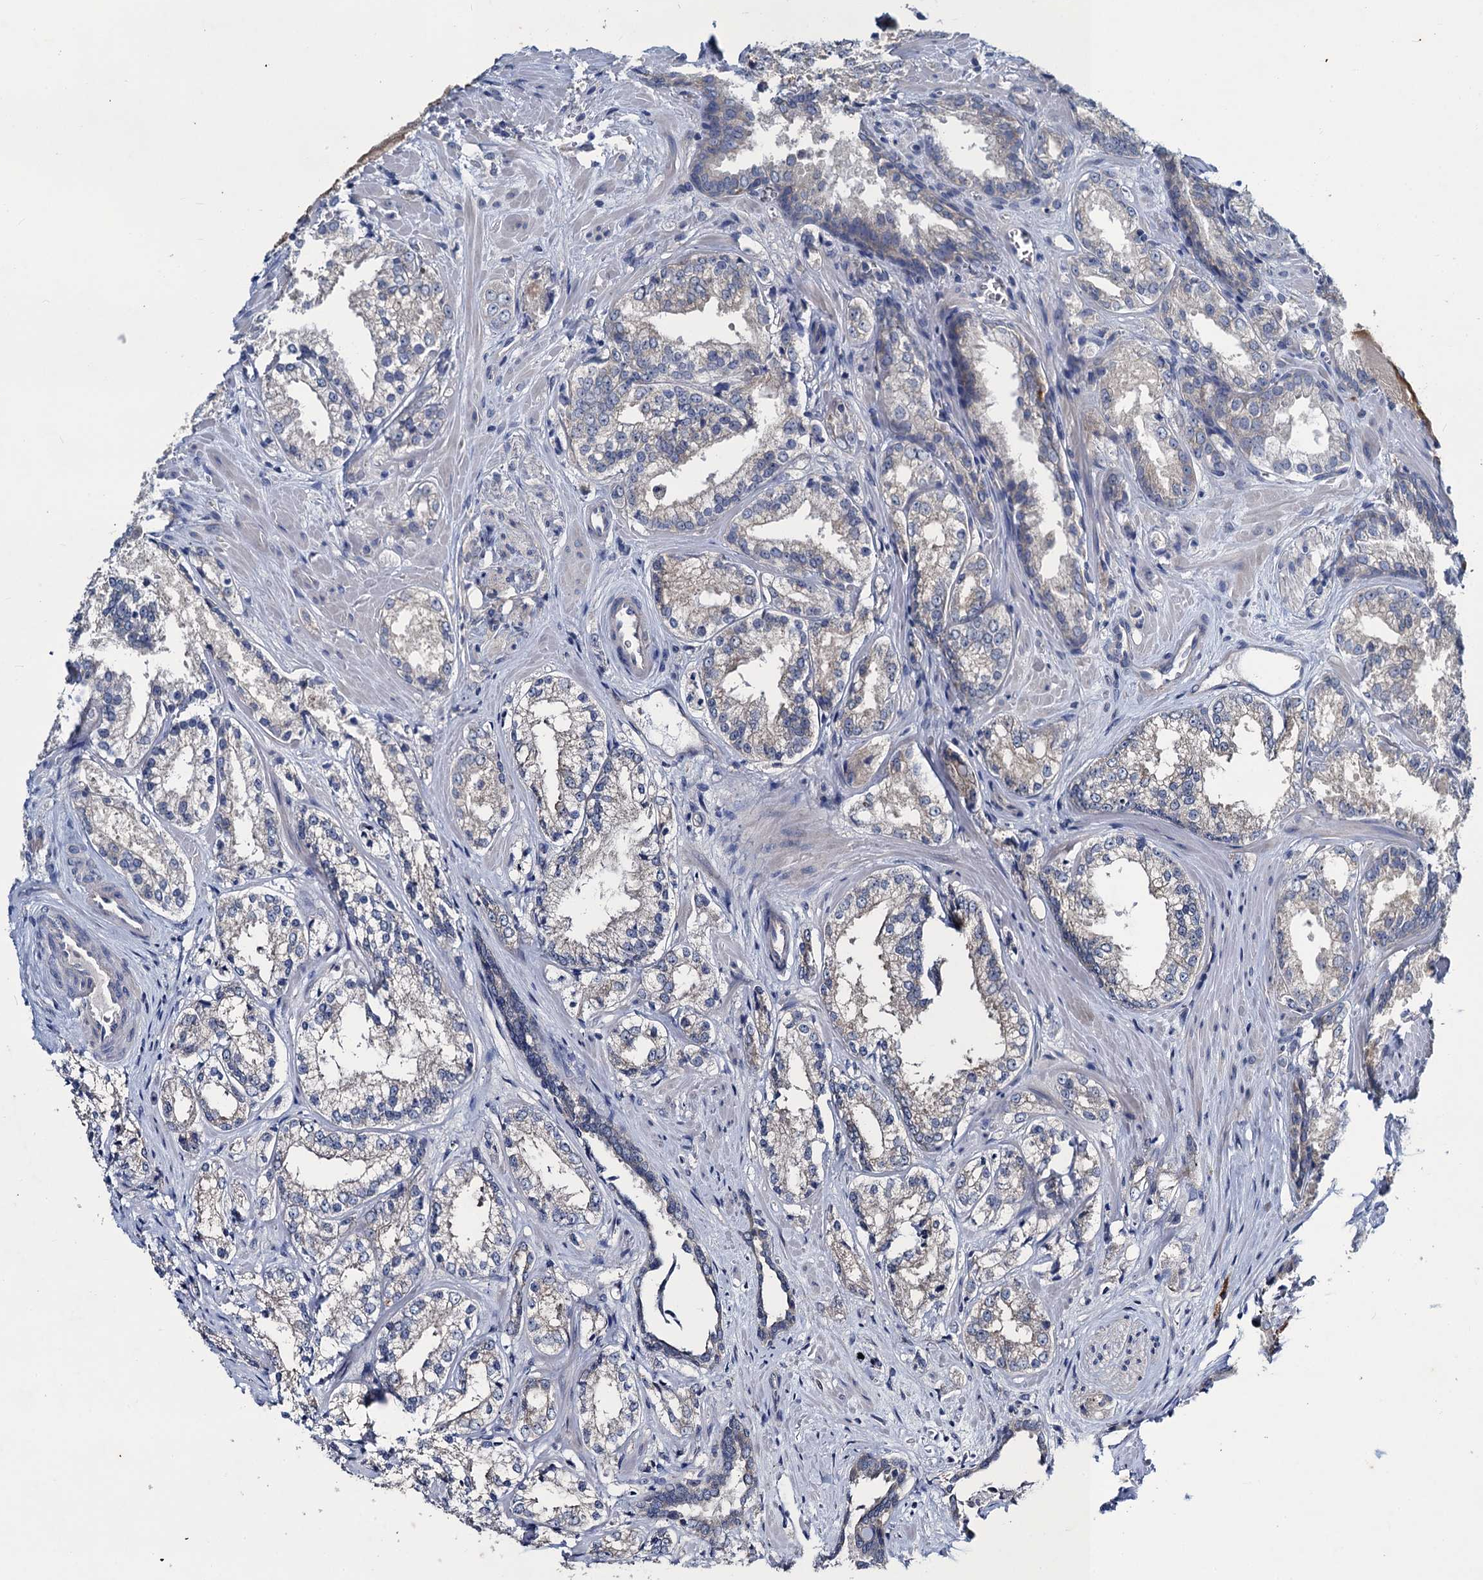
{"staining": {"intensity": "negative", "quantity": "none", "location": "none"}, "tissue": "prostate cancer", "cell_type": "Tumor cells", "image_type": "cancer", "snomed": [{"axis": "morphology", "description": "Adenocarcinoma, Low grade"}, {"axis": "topography", "description": "Prostate"}], "caption": "The IHC histopathology image has no significant positivity in tumor cells of prostate cancer (adenocarcinoma (low-grade)) tissue. Nuclei are stained in blue.", "gene": "SNAP29", "patient": {"sex": "male", "age": 47}}